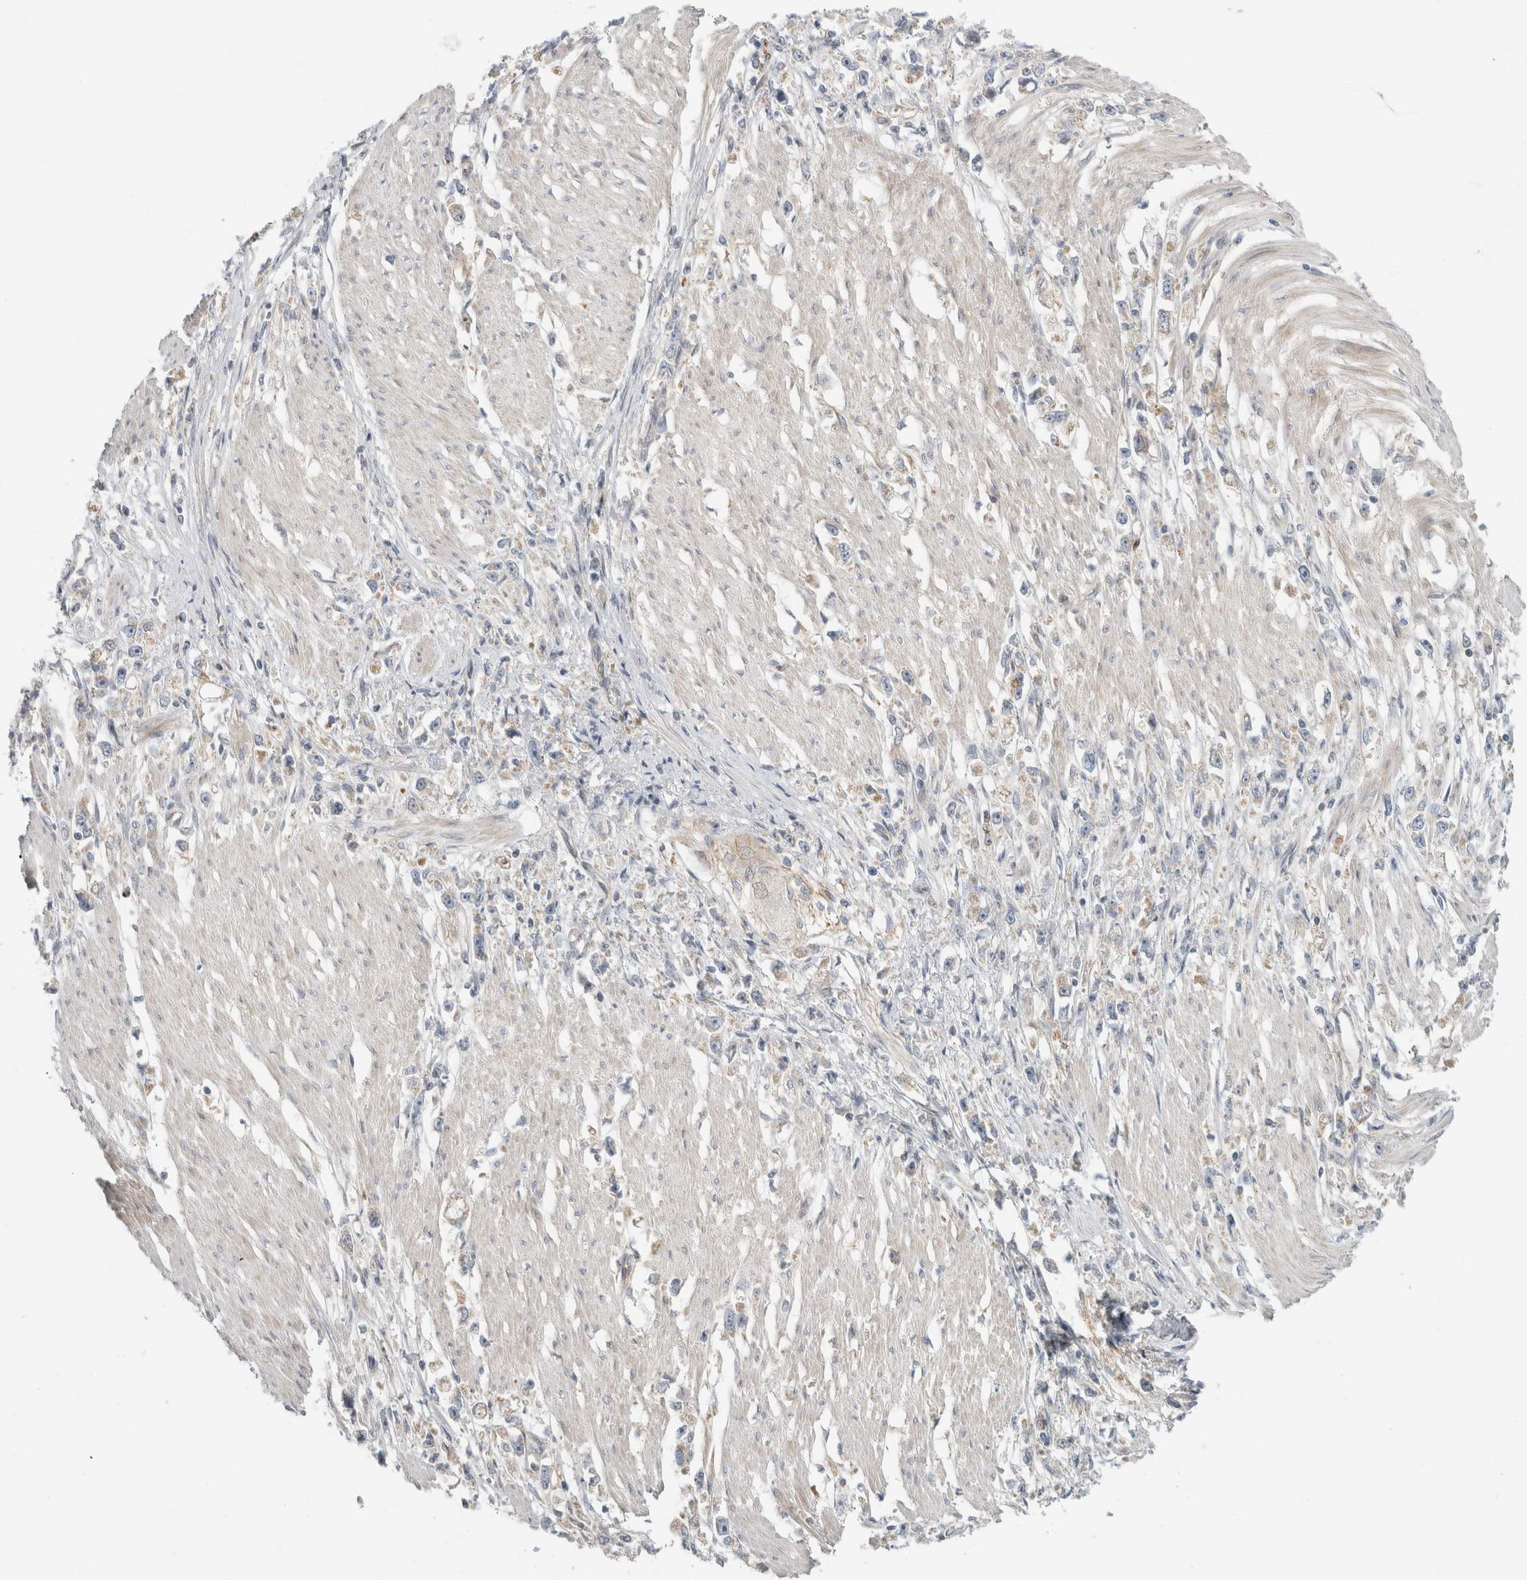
{"staining": {"intensity": "negative", "quantity": "none", "location": "none"}, "tissue": "stomach cancer", "cell_type": "Tumor cells", "image_type": "cancer", "snomed": [{"axis": "morphology", "description": "Adenocarcinoma, NOS"}, {"axis": "topography", "description": "Stomach"}], "caption": "Adenocarcinoma (stomach) stained for a protein using IHC displays no positivity tumor cells.", "gene": "KPNA5", "patient": {"sex": "female", "age": 59}}